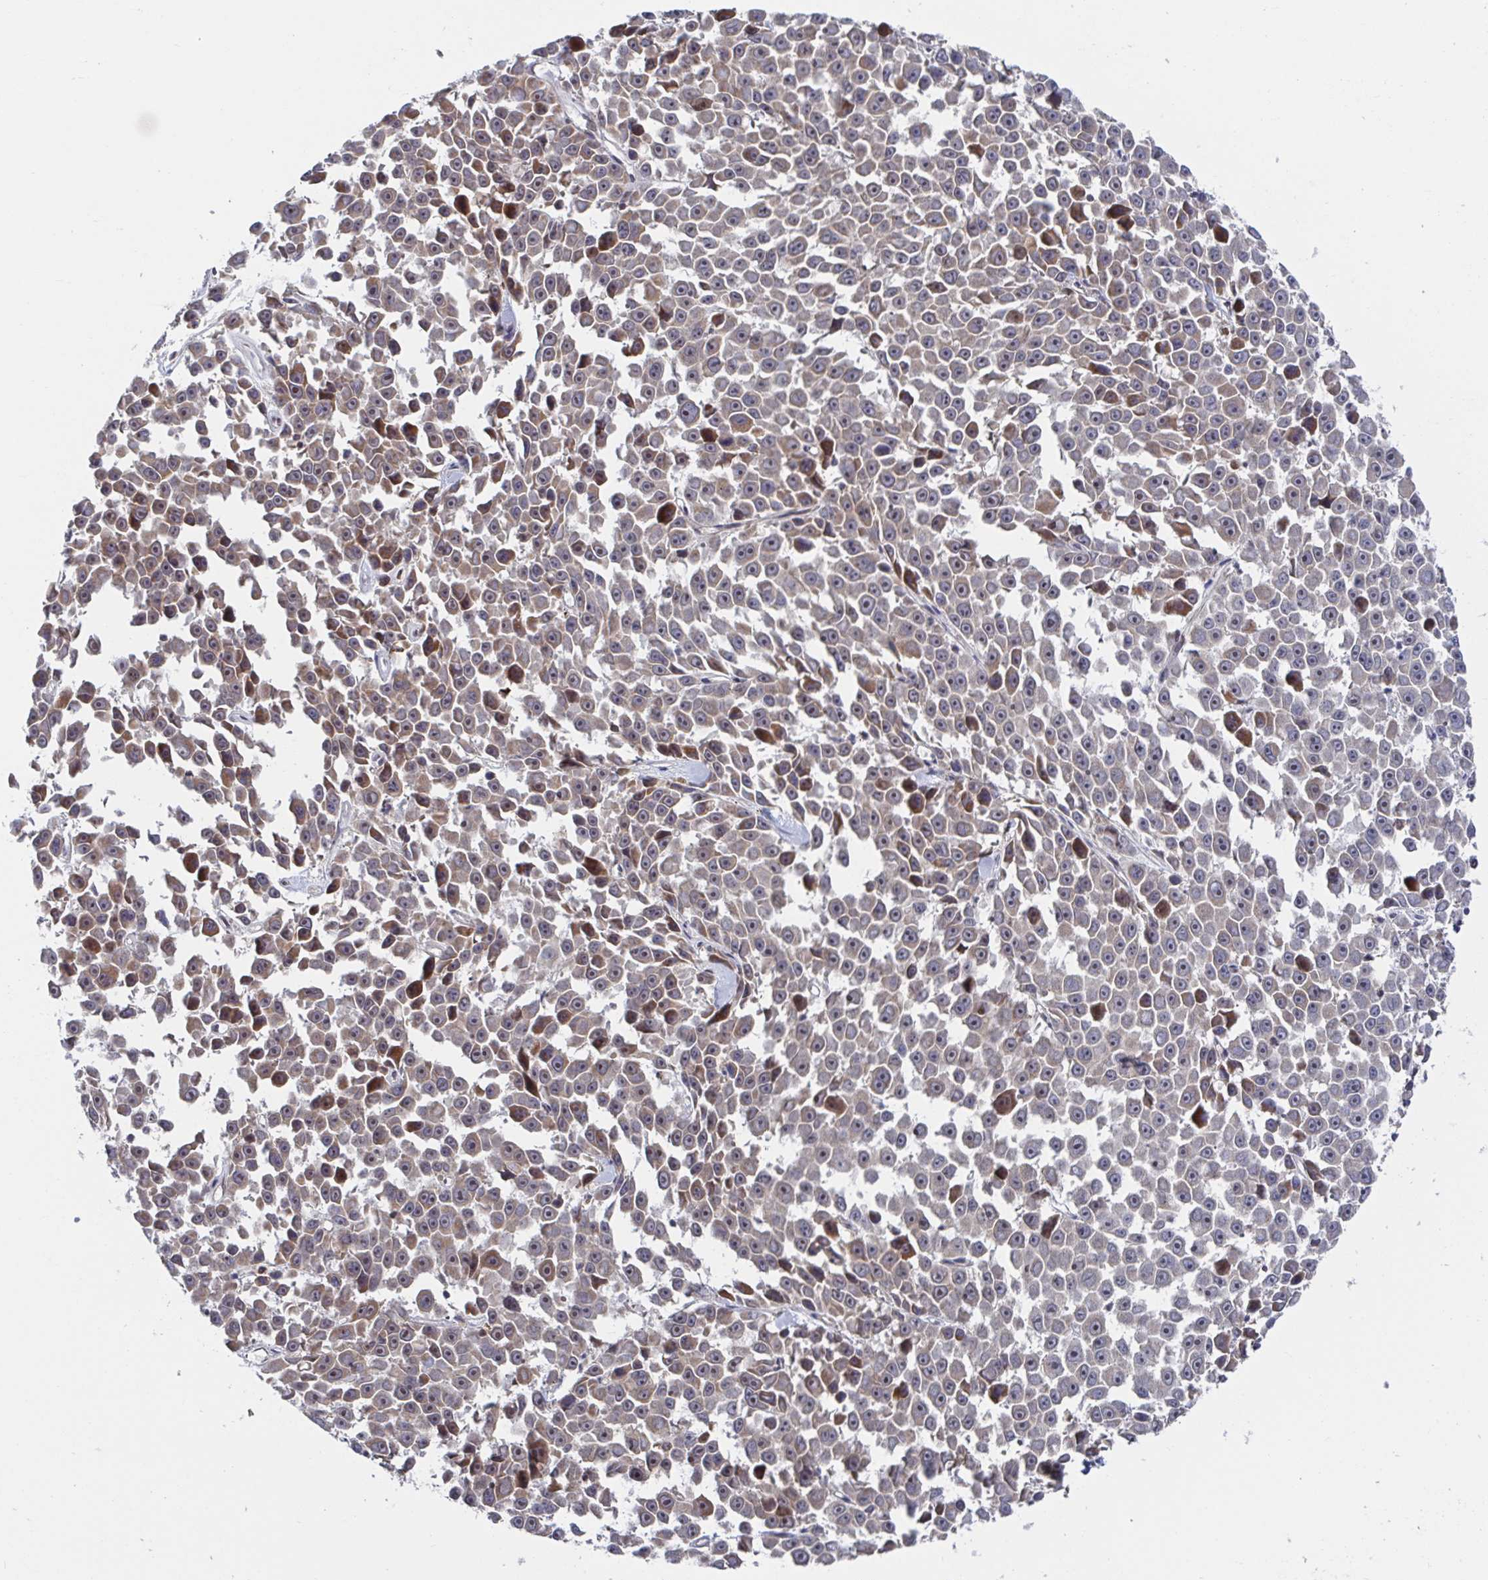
{"staining": {"intensity": "negative", "quantity": "none", "location": "none"}, "tissue": "melanoma", "cell_type": "Tumor cells", "image_type": "cancer", "snomed": [{"axis": "morphology", "description": "Malignant melanoma, NOS"}, {"axis": "topography", "description": "Skin"}], "caption": "Melanoma was stained to show a protein in brown. There is no significant expression in tumor cells. (IHC, brightfield microscopy, high magnification).", "gene": "DHRS12", "patient": {"sex": "female", "age": 66}}